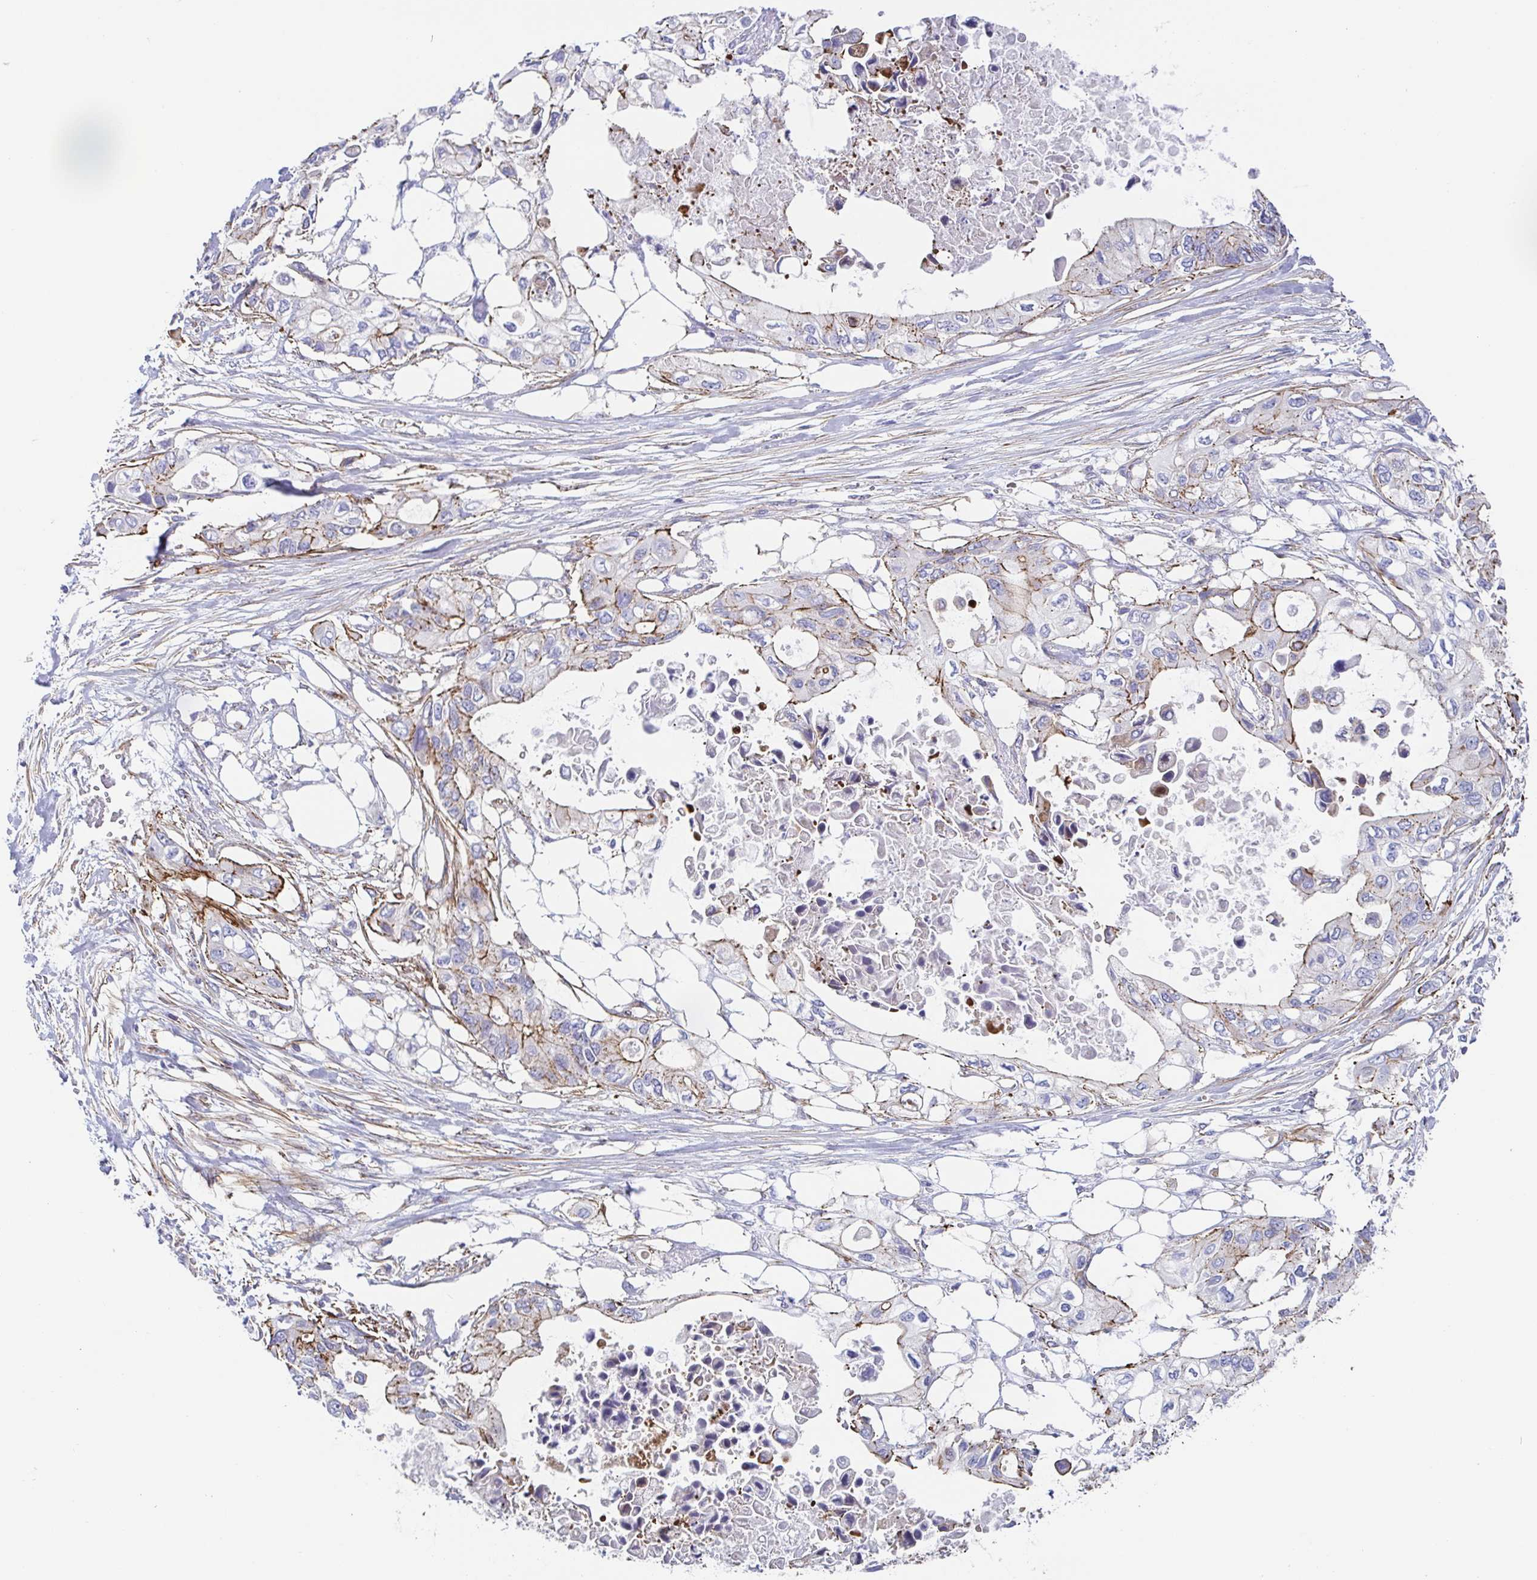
{"staining": {"intensity": "moderate", "quantity": "25%-75%", "location": "cytoplasmic/membranous"}, "tissue": "pancreatic cancer", "cell_type": "Tumor cells", "image_type": "cancer", "snomed": [{"axis": "morphology", "description": "Adenocarcinoma, NOS"}, {"axis": "topography", "description": "Pancreas"}], "caption": "Adenocarcinoma (pancreatic) tissue displays moderate cytoplasmic/membranous expression in about 25%-75% of tumor cells", "gene": "TRAM2", "patient": {"sex": "female", "age": 63}}